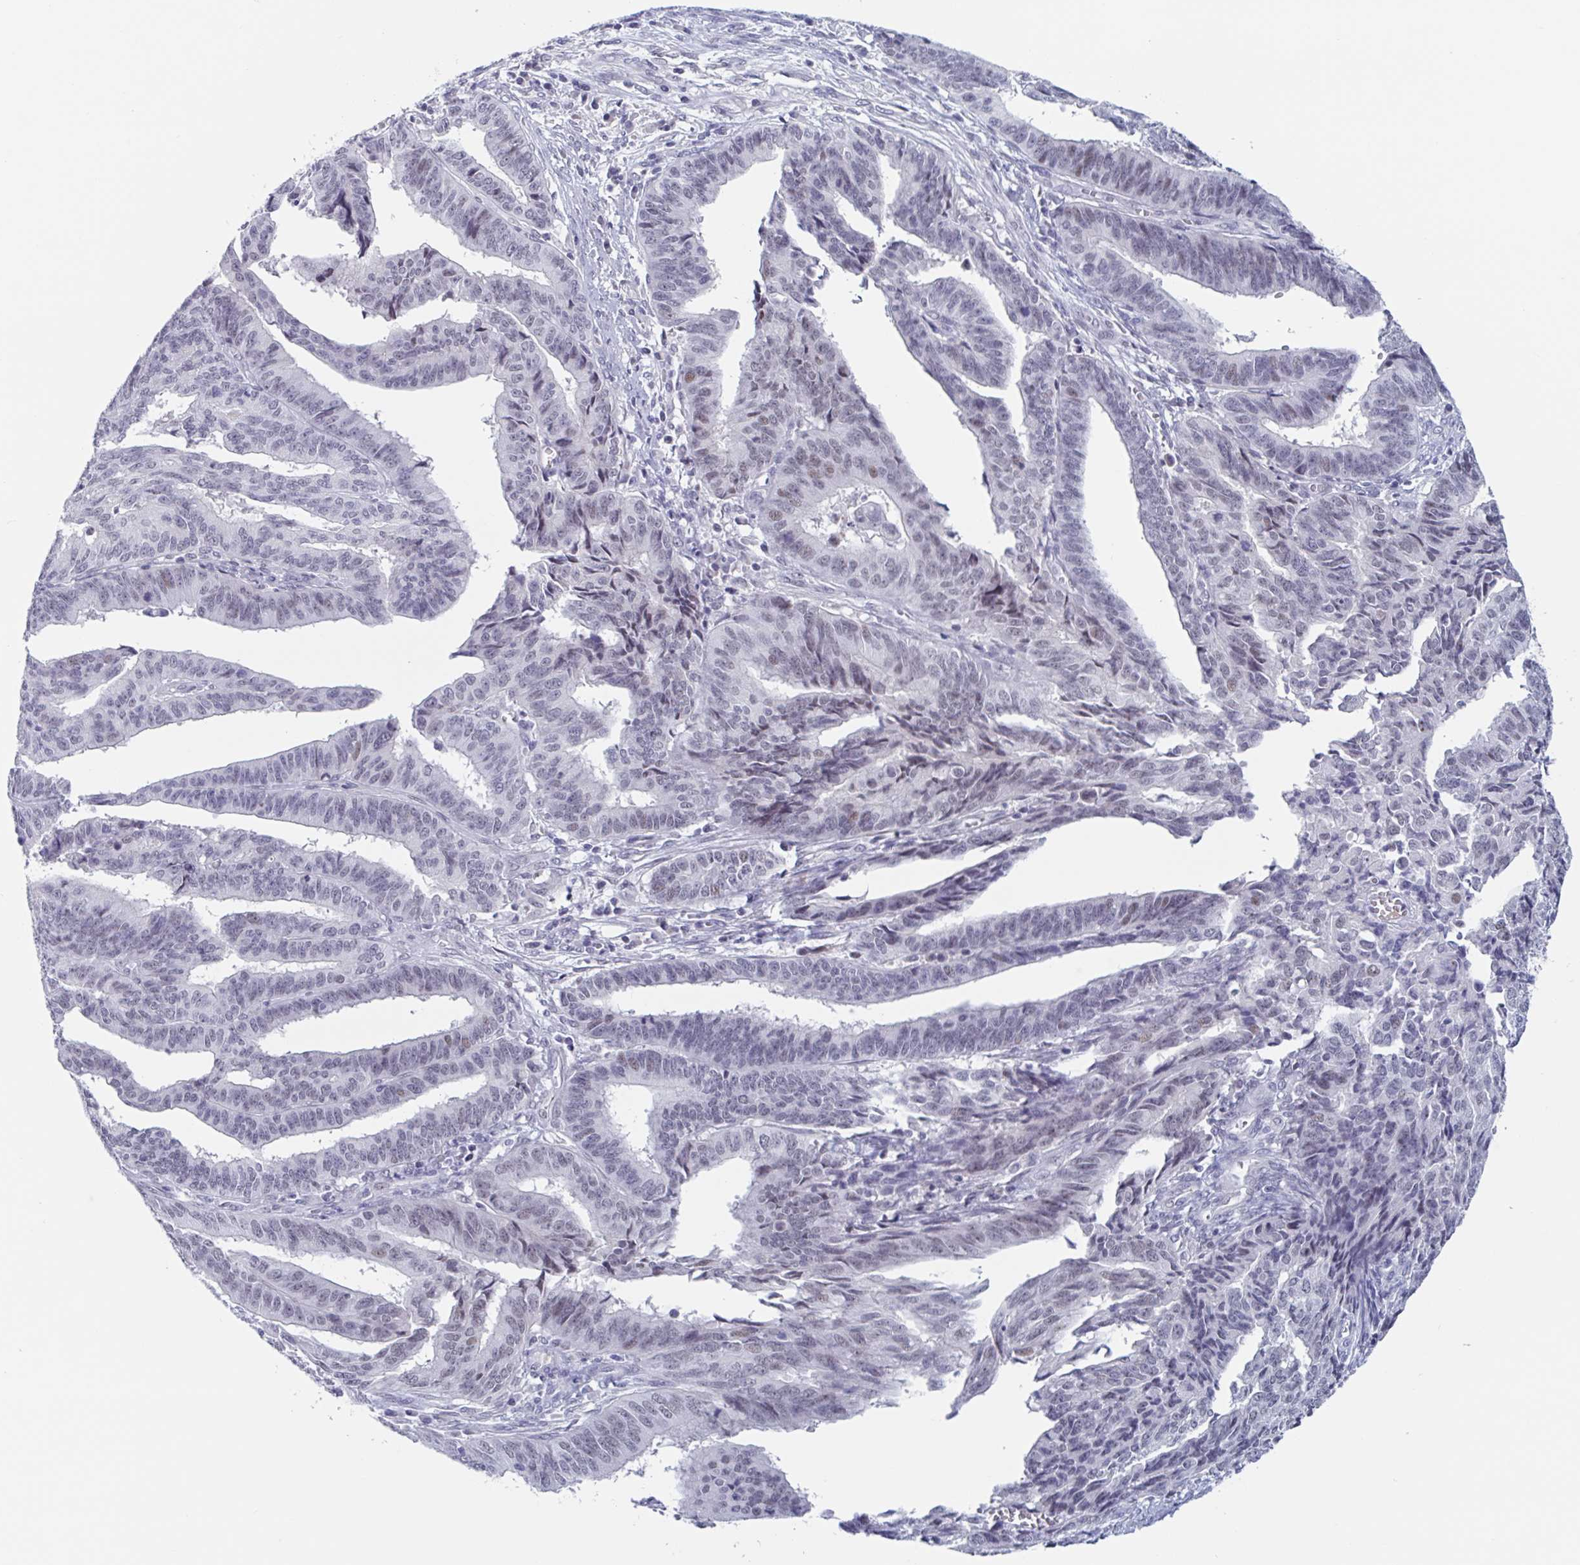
{"staining": {"intensity": "moderate", "quantity": "<25%", "location": "nuclear"}, "tissue": "endometrial cancer", "cell_type": "Tumor cells", "image_type": "cancer", "snomed": [{"axis": "morphology", "description": "Adenocarcinoma, NOS"}, {"axis": "topography", "description": "Endometrium"}], "caption": "A photomicrograph of adenocarcinoma (endometrial) stained for a protein reveals moderate nuclear brown staining in tumor cells. (IHC, brightfield microscopy, high magnification).", "gene": "KDM4D", "patient": {"sex": "female", "age": 65}}